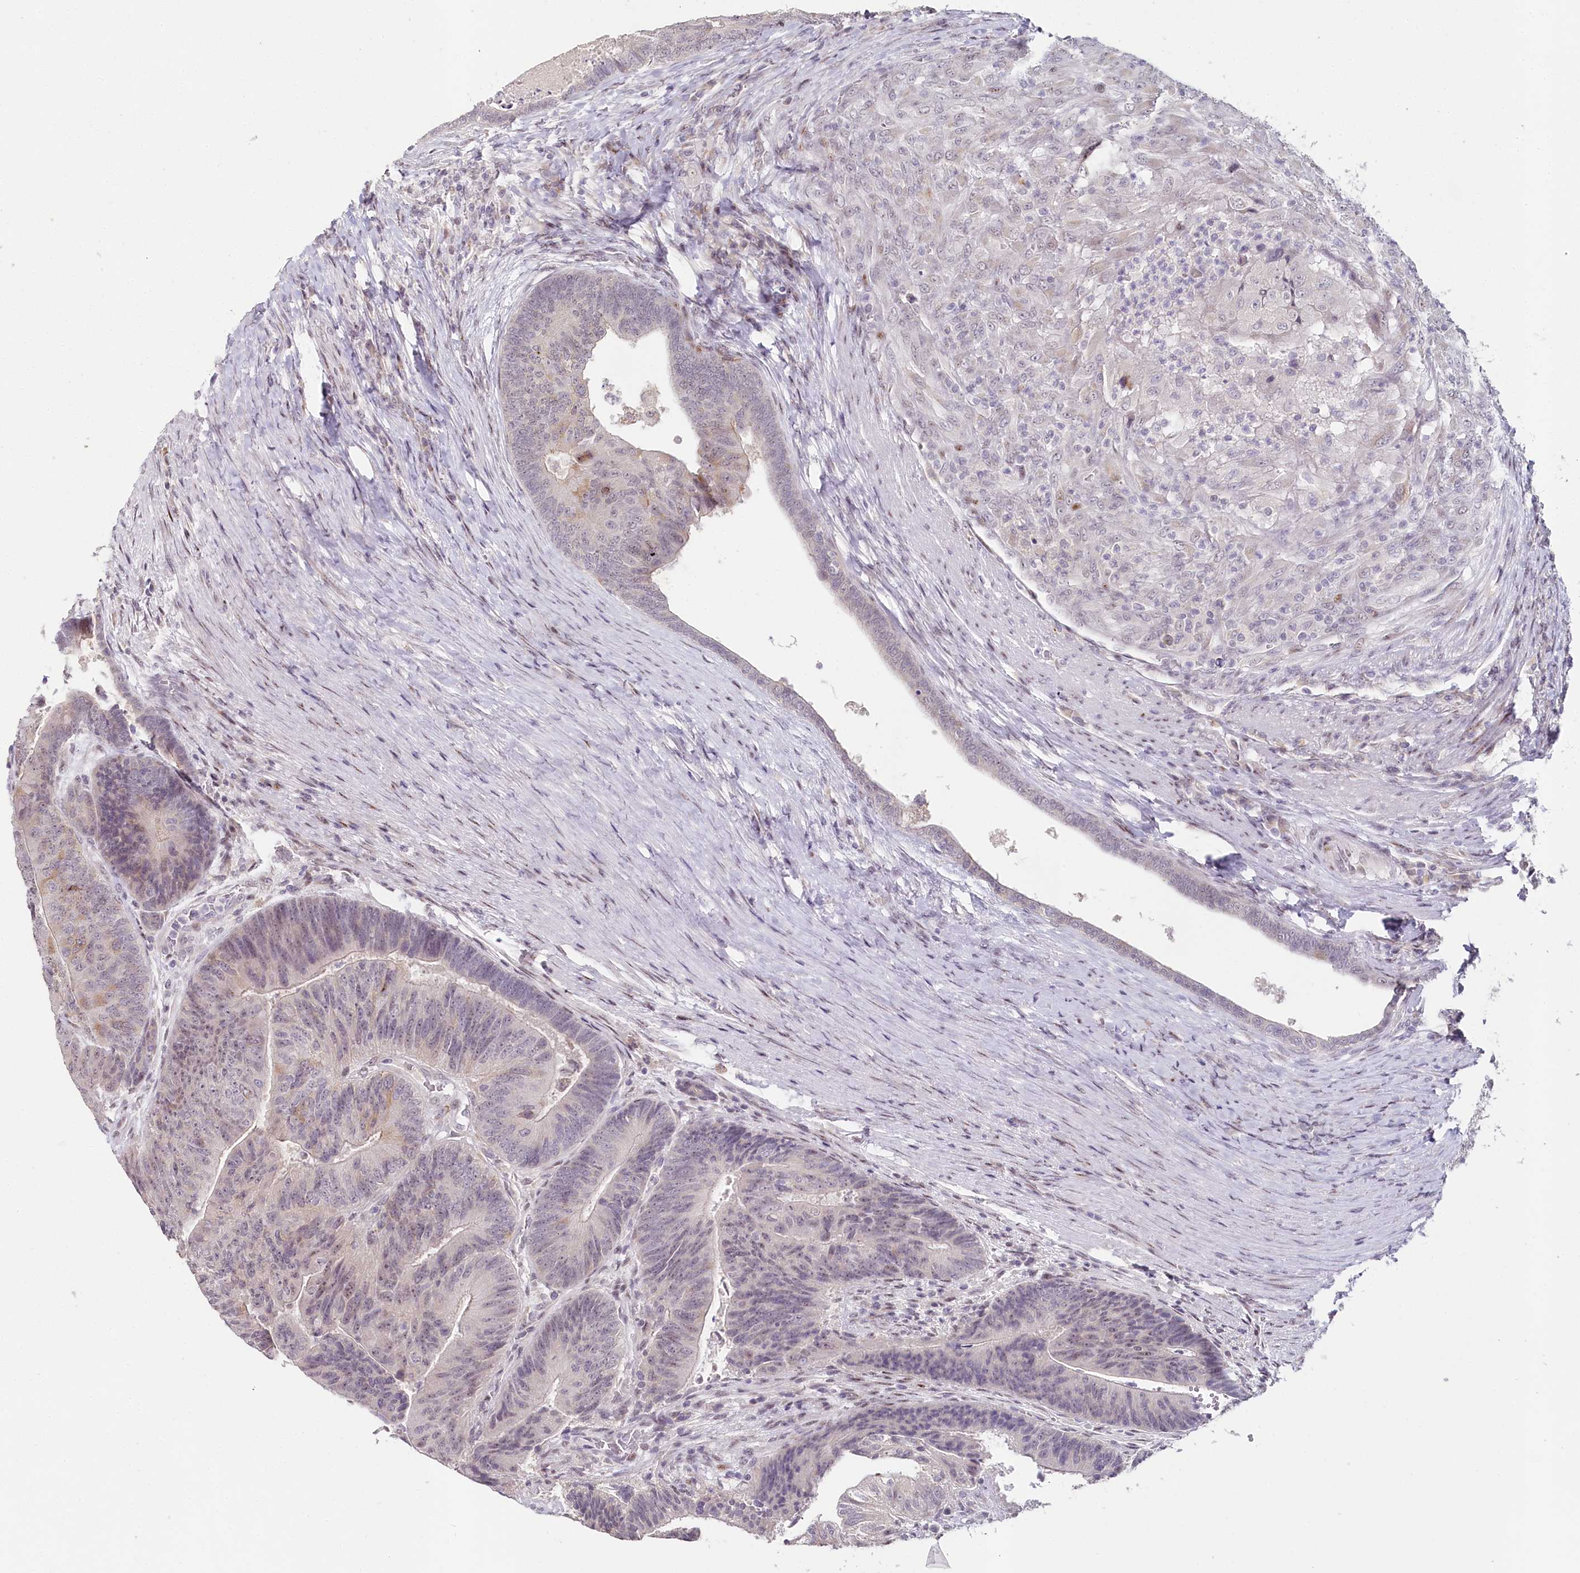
{"staining": {"intensity": "weak", "quantity": "<25%", "location": "cytoplasmic/membranous,nuclear"}, "tissue": "colorectal cancer", "cell_type": "Tumor cells", "image_type": "cancer", "snomed": [{"axis": "morphology", "description": "Adenocarcinoma, NOS"}, {"axis": "topography", "description": "Colon"}], "caption": "DAB immunohistochemical staining of human colorectal adenocarcinoma reveals no significant positivity in tumor cells.", "gene": "HPD", "patient": {"sex": "female", "age": 67}}